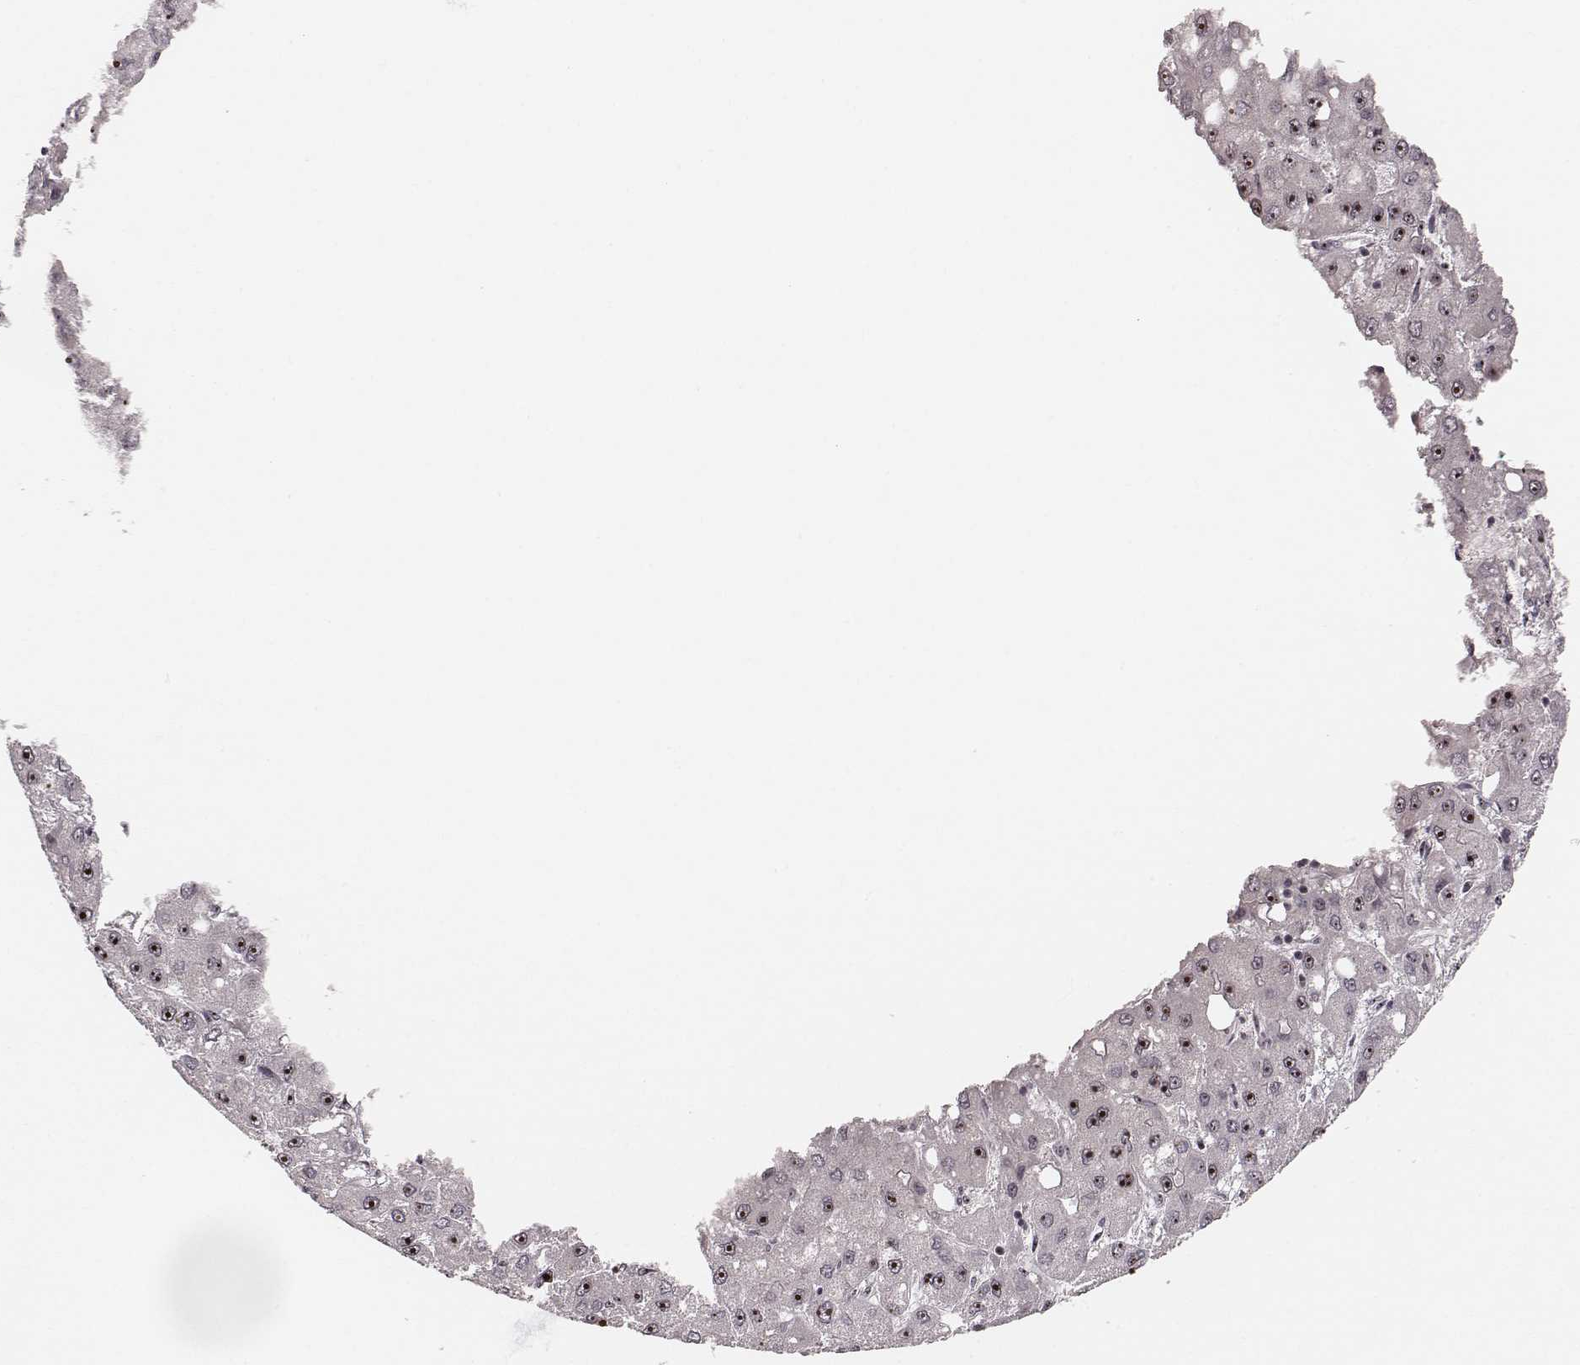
{"staining": {"intensity": "moderate", "quantity": ">75%", "location": "nuclear"}, "tissue": "liver cancer", "cell_type": "Tumor cells", "image_type": "cancer", "snomed": [{"axis": "morphology", "description": "Carcinoma, Hepatocellular, NOS"}, {"axis": "topography", "description": "Liver"}], "caption": "DAB (3,3'-diaminobenzidine) immunohistochemical staining of liver cancer displays moderate nuclear protein expression in approximately >75% of tumor cells.", "gene": "NOP56", "patient": {"sex": "male", "age": 73}}